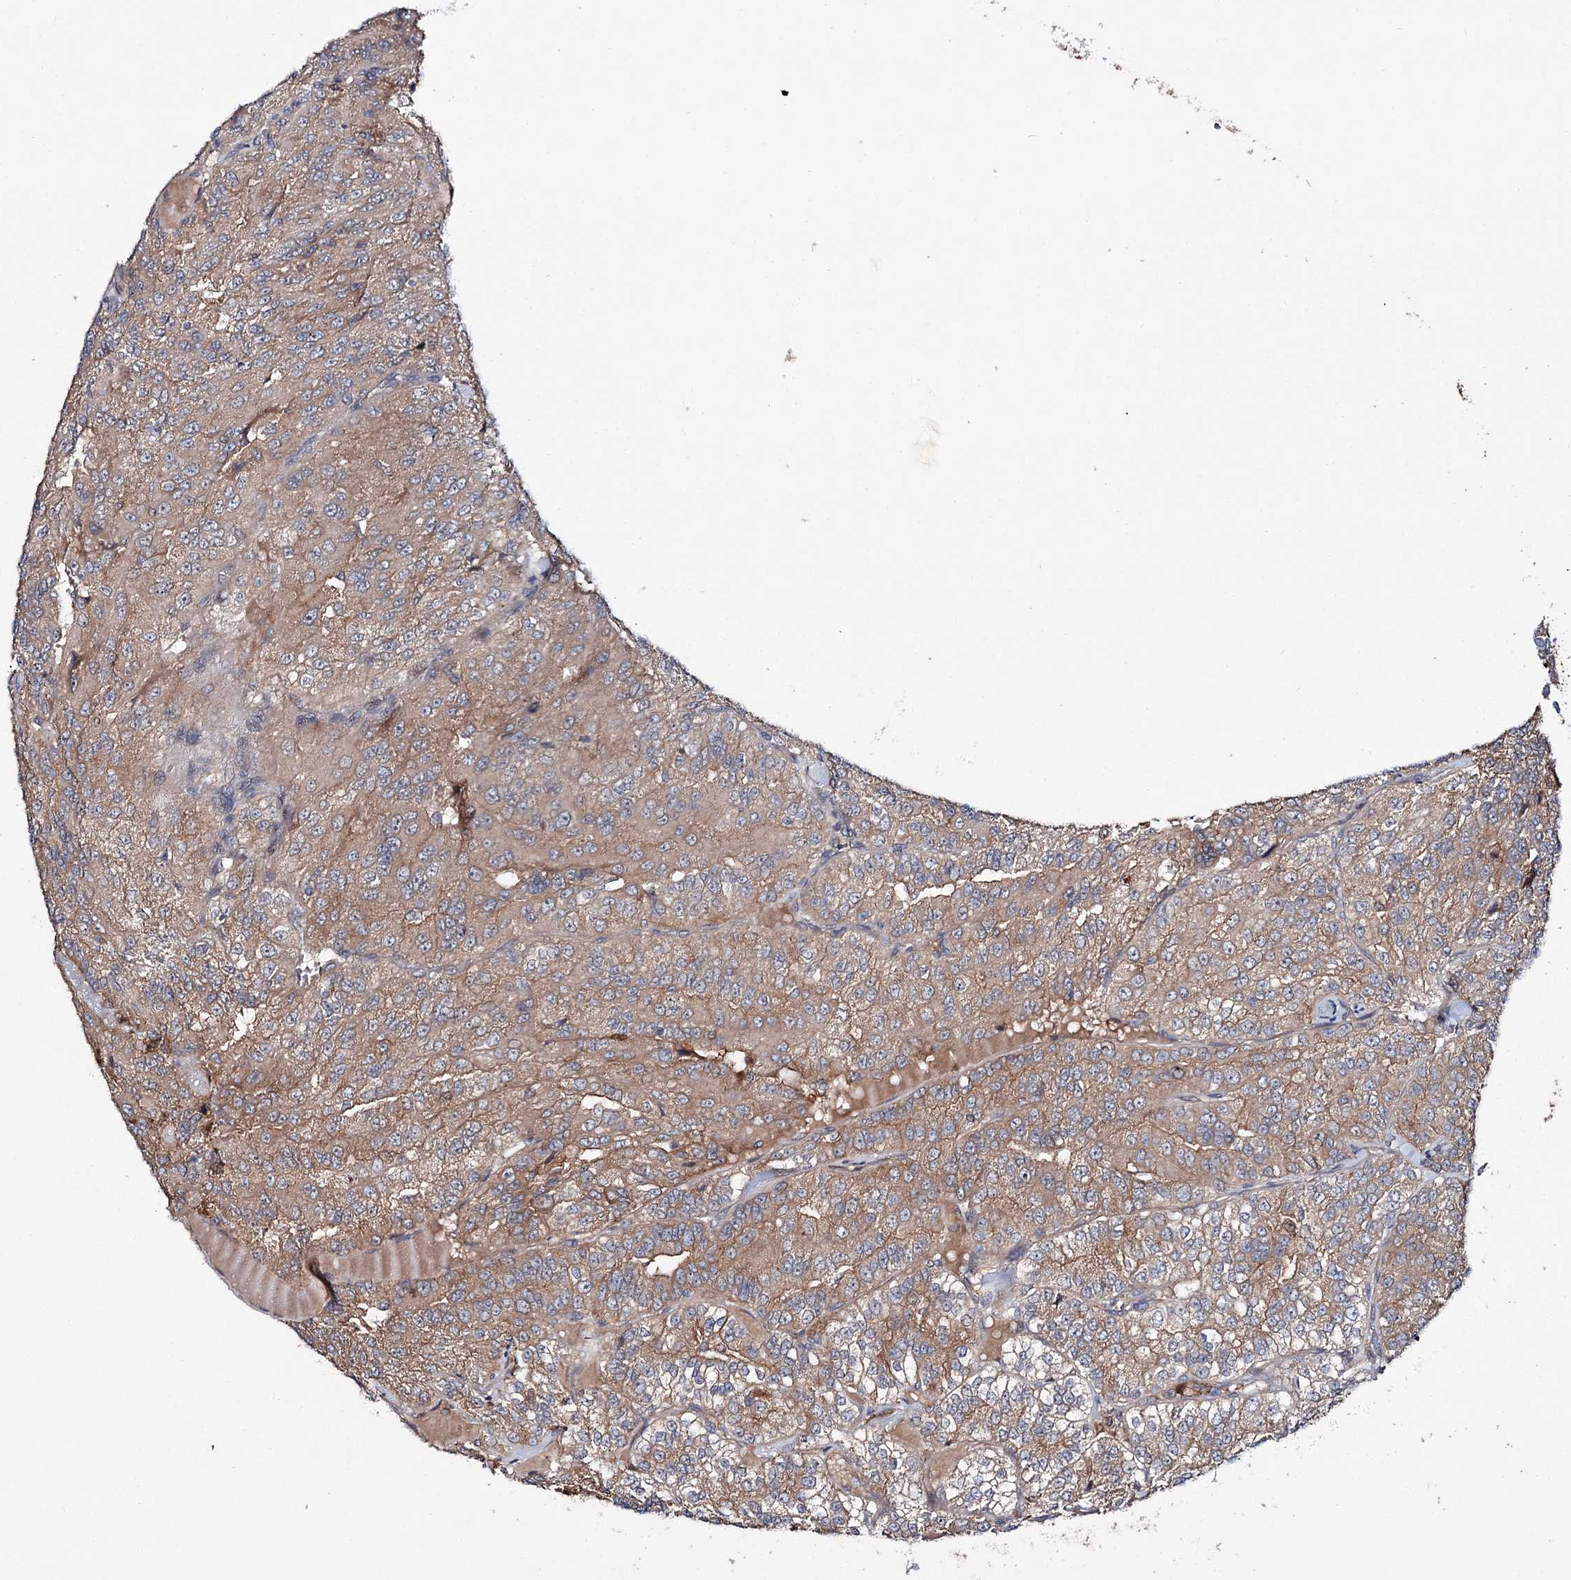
{"staining": {"intensity": "moderate", "quantity": ">75%", "location": "cytoplasmic/membranous"}, "tissue": "renal cancer", "cell_type": "Tumor cells", "image_type": "cancer", "snomed": [{"axis": "morphology", "description": "Adenocarcinoma, NOS"}, {"axis": "topography", "description": "Kidney"}], "caption": "Renal cancer (adenocarcinoma) tissue reveals moderate cytoplasmic/membranous staining in about >75% of tumor cells, visualized by immunohistochemistry. The staining is performed using DAB brown chromogen to label protein expression. The nuclei are counter-stained blue using hematoxylin.", "gene": "PTPN3", "patient": {"sex": "female", "age": 63}}